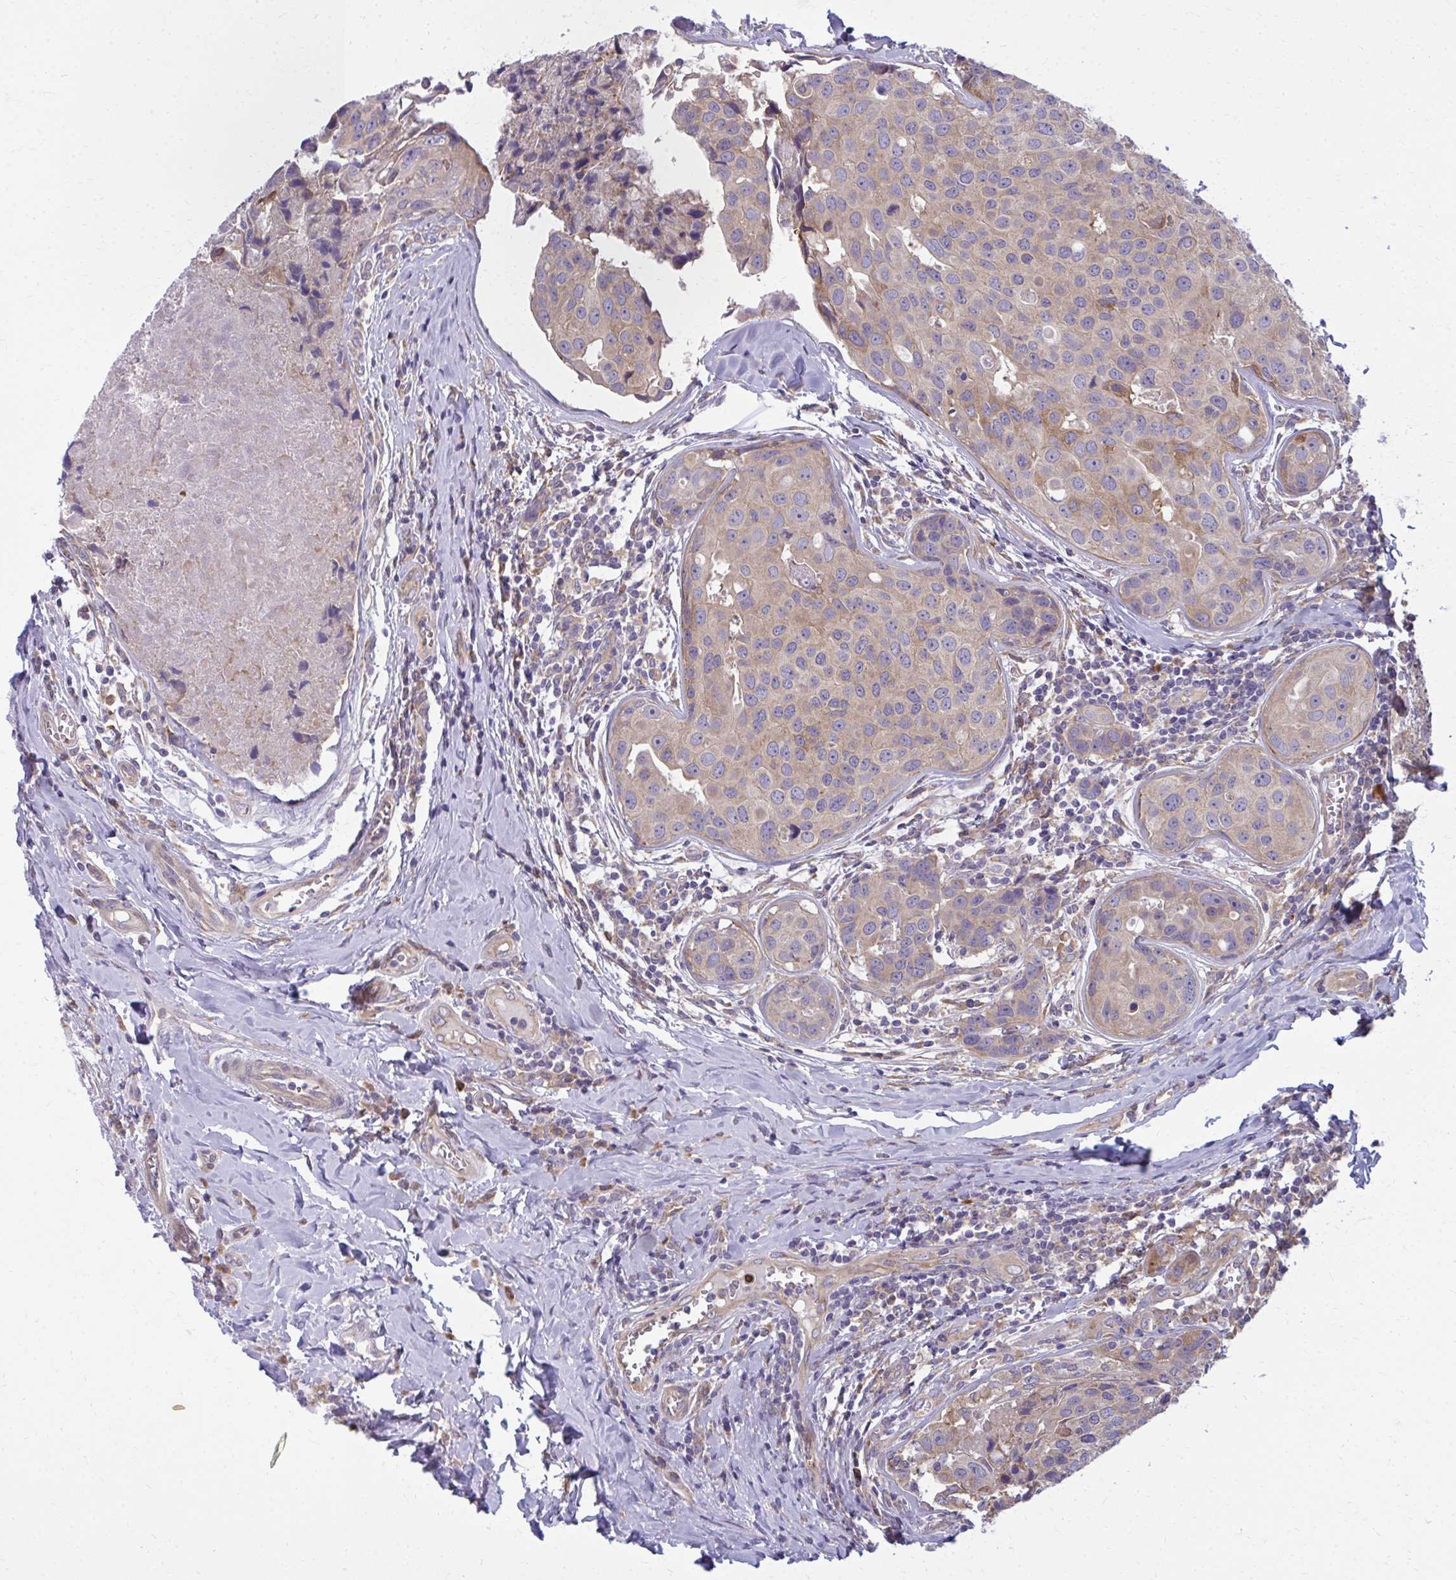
{"staining": {"intensity": "weak", "quantity": ">75%", "location": "cytoplasmic/membranous"}, "tissue": "breast cancer", "cell_type": "Tumor cells", "image_type": "cancer", "snomed": [{"axis": "morphology", "description": "Duct carcinoma"}, {"axis": "topography", "description": "Breast"}], "caption": "A brown stain labels weak cytoplasmic/membranous expression of a protein in breast cancer tumor cells.", "gene": "CEMP1", "patient": {"sex": "female", "age": 24}}